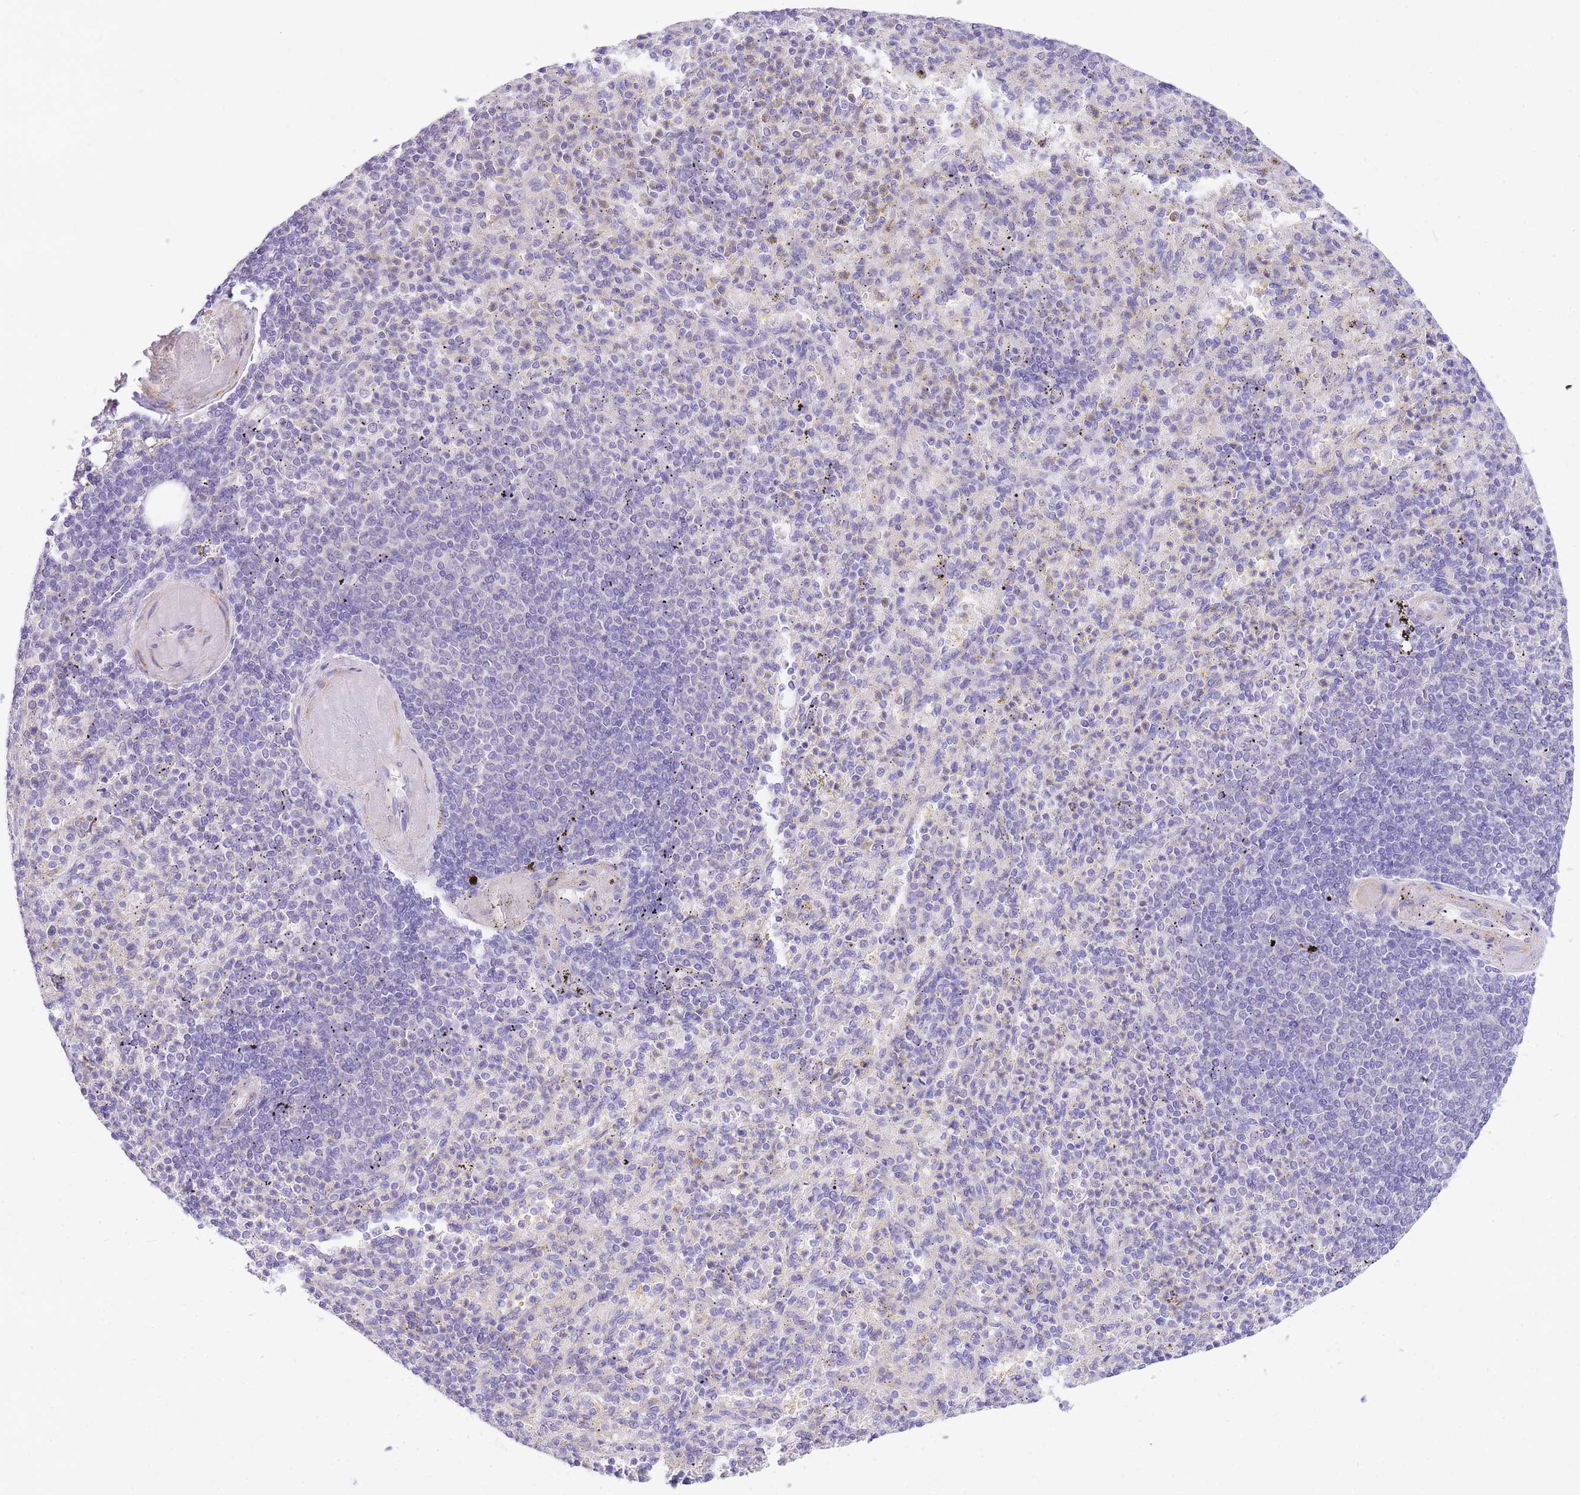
{"staining": {"intensity": "negative", "quantity": "none", "location": "none"}, "tissue": "spleen", "cell_type": "Cells in red pulp", "image_type": "normal", "snomed": [{"axis": "morphology", "description": "Normal tissue, NOS"}, {"axis": "topography", "description": "Spleen"}], "caption": "This histopathology image is of benign spleen stained with immunohistochemistry to label a protein in brown with the nuclei are counter-stained blue. There is no expression in cells in red pulp. (Brightfield microscopy of DAB immunohistochemistry at high magnification).", "gene": "S100PBP", "patient": {"sex": "female", "age": 74}}